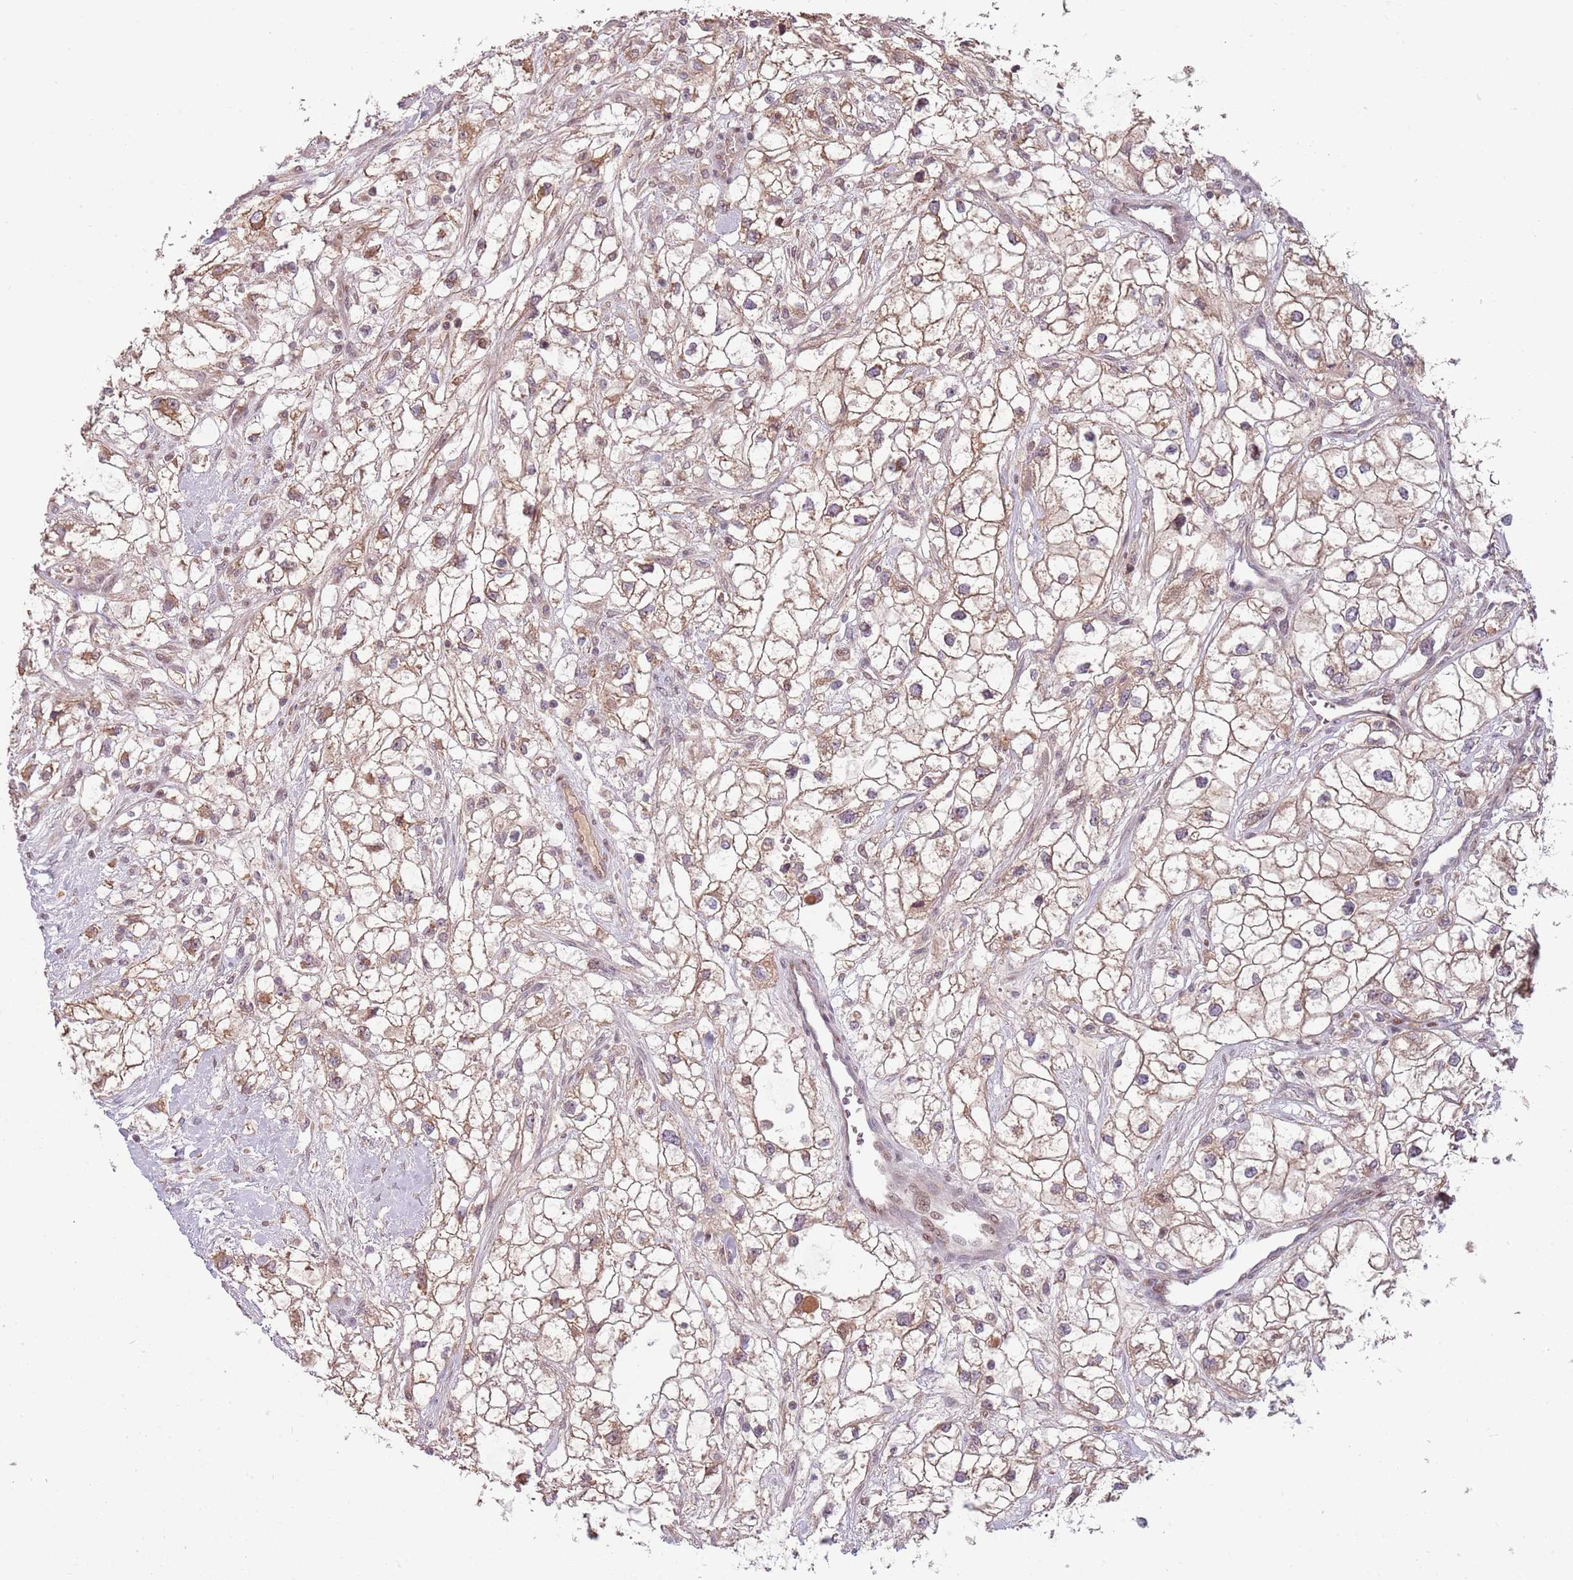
{"staining": {"intensity": "weak", "quantity": ">75%", "location": "cytoplasmic/membranous"}, "tissue": "renal cancer", "cell_type": "Tumor cells", "image_type": "cancer", "snomed": [{"axis": "morphology", "description": "Adenocarcinoma, NOS"}, {"axis": "topography", "description": "Kidney"}], "caption": "Brown immunohistochemical staining in human renal cancer reveals weak cytoplasmic/membranous positivity in approximately >75% of tumor cells. The protein of interest is shown in brown color, while the nuclei are stained blue.", "gene": "ADGRG1", "patient": {"sex": "male", "age": 59}}